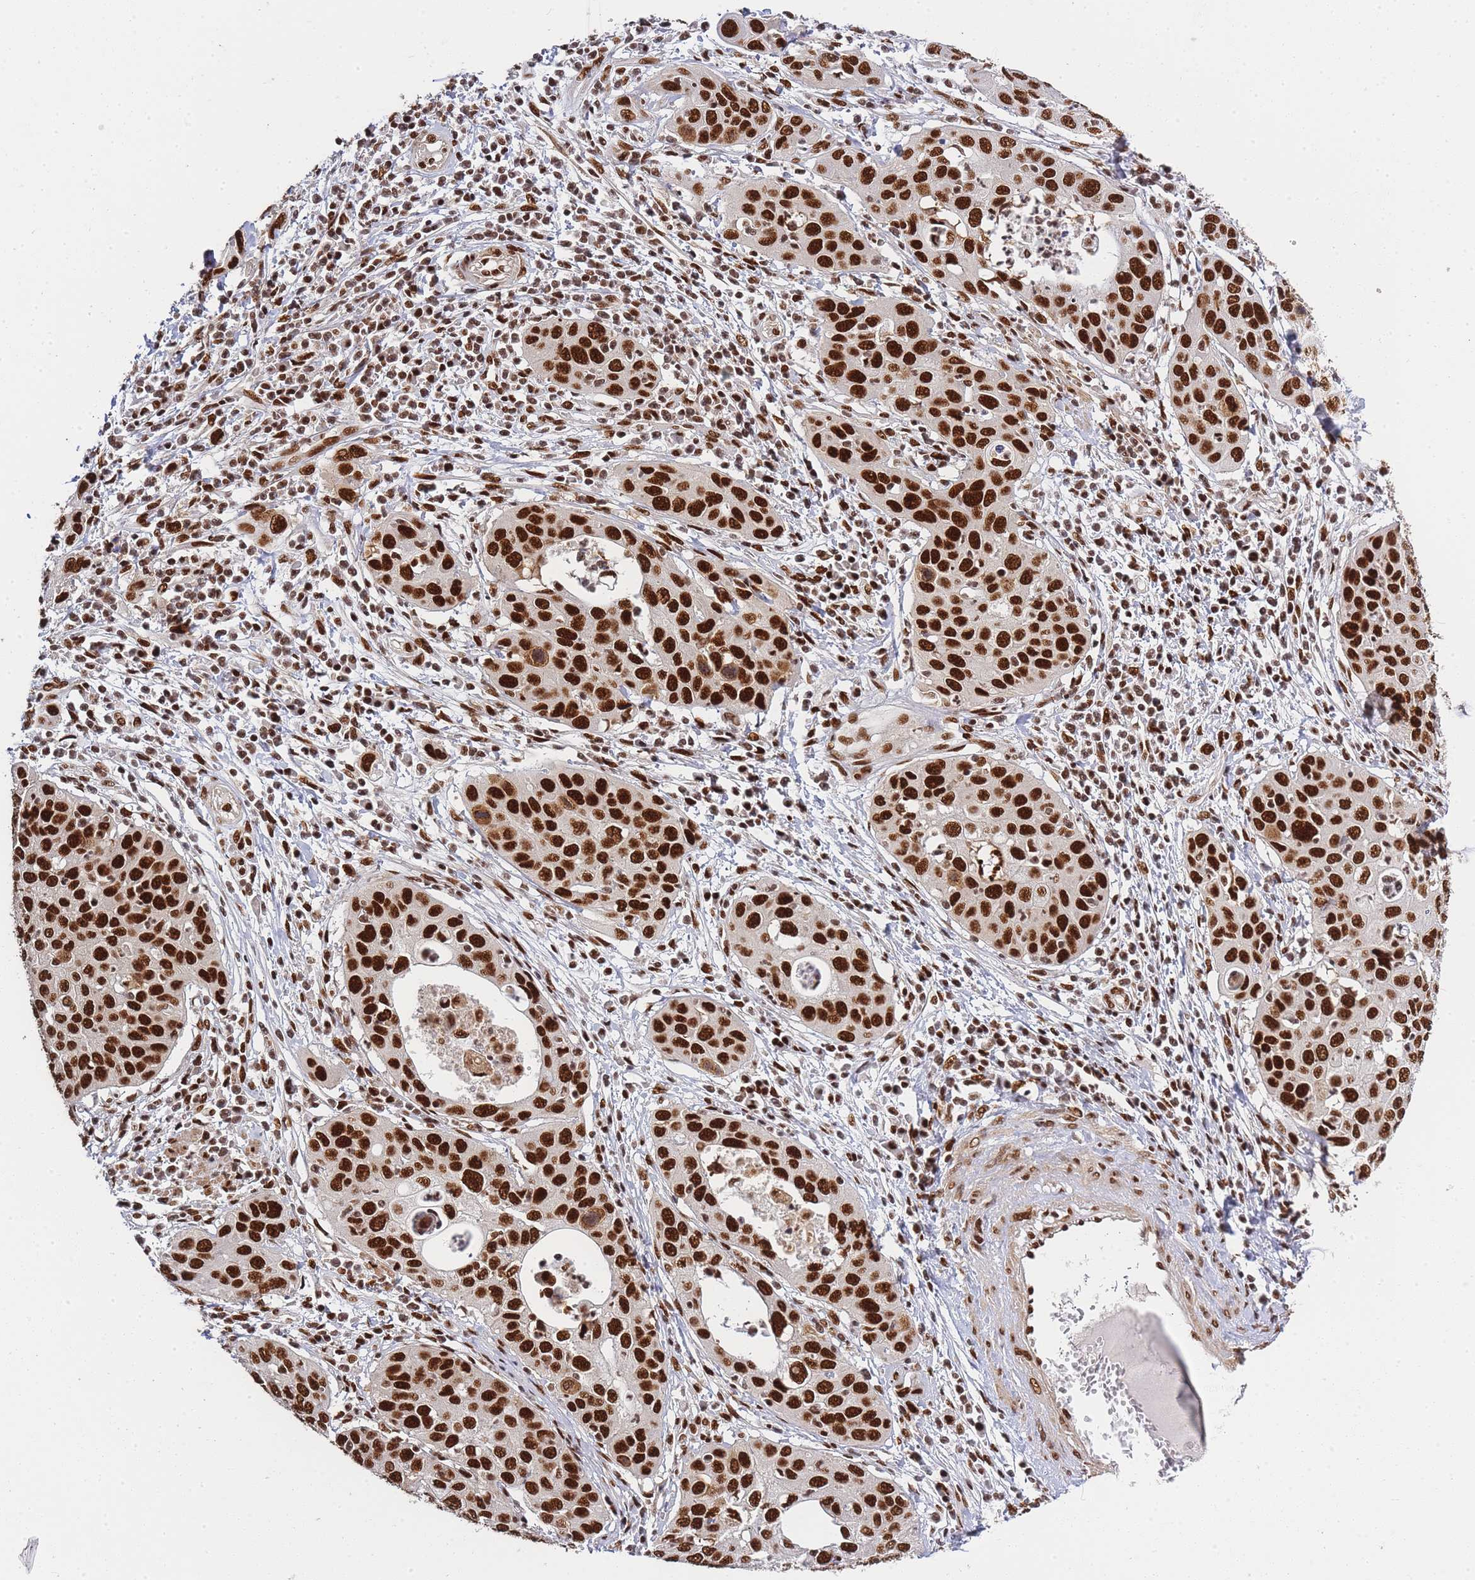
{"staining": {"intensity": "strong", "quantity": ">75%", "location": "nuclear"}, "tissue": "cervical cancer", "cell_type": "Tumor cells", "image_type": "cancer", "snomed": [{"axis": "morphology", "description": "Squamous cell carcinoma, NOS"}, {"axis": "topography", "description": "Cervix"}], "caption": "The image displays staining of cervical cancer (squamous cell carcinoma), revealing strong nuclear protein positivity (brown color) within tumor cells.", "gene": "PRKDC", "patient": {"sex": "female", "age": 36}}